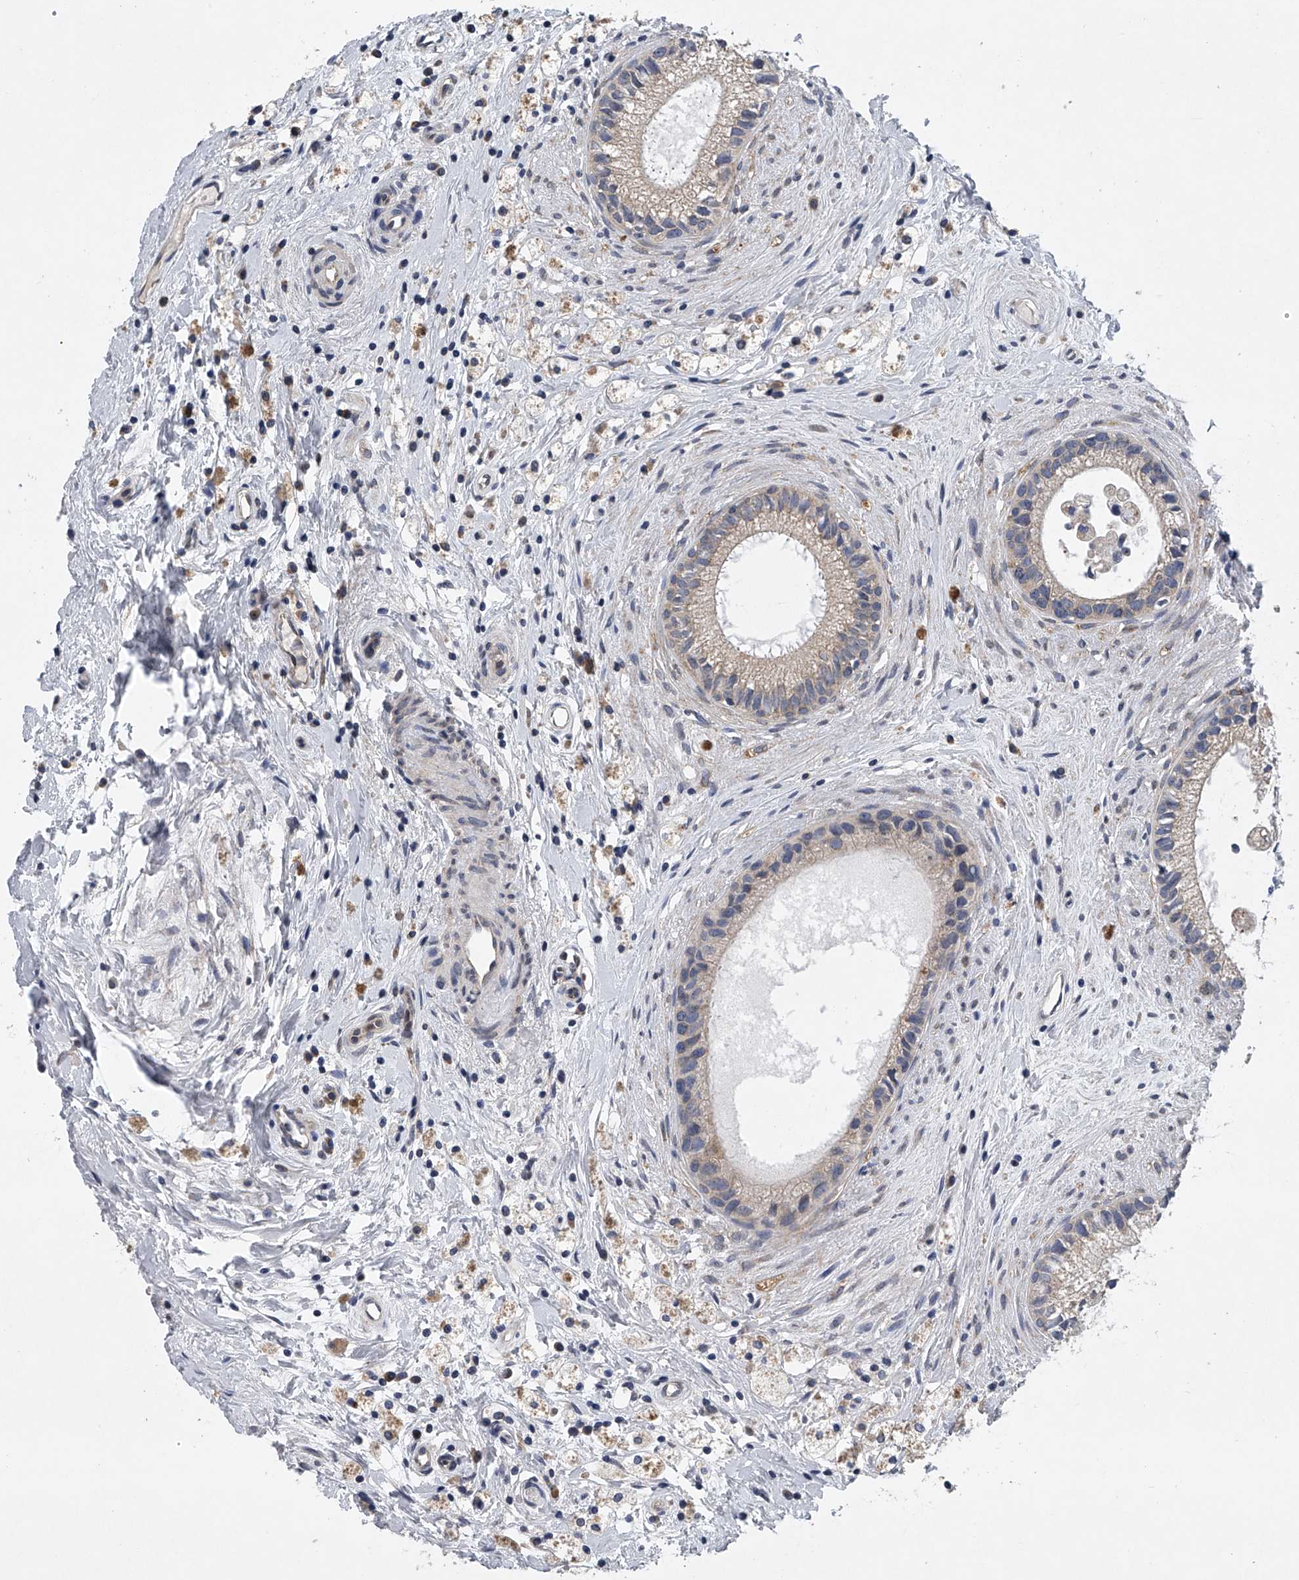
{"staining": {"intensity": "weak", "quantity": ">75%", "location": "cytoplasmic/membranous"}, "tissue": "epididymis", "cell_type": "Glandular cells", "image_type": "normal", "snomed": [{"axis": "morphology", "description": "Normal tissue, NOS"}, {"axis": "topography", "description": "Epididymis"}], "caption": "Unremarkable epididymis reveals weak cytoplasmic/membranous staining in approximately >75% of glandular cells The protein is shown in brown color, while the nuclei are stained blue..", "gene": "RNF5", "patient": {"sex": "male", "age": 80}}